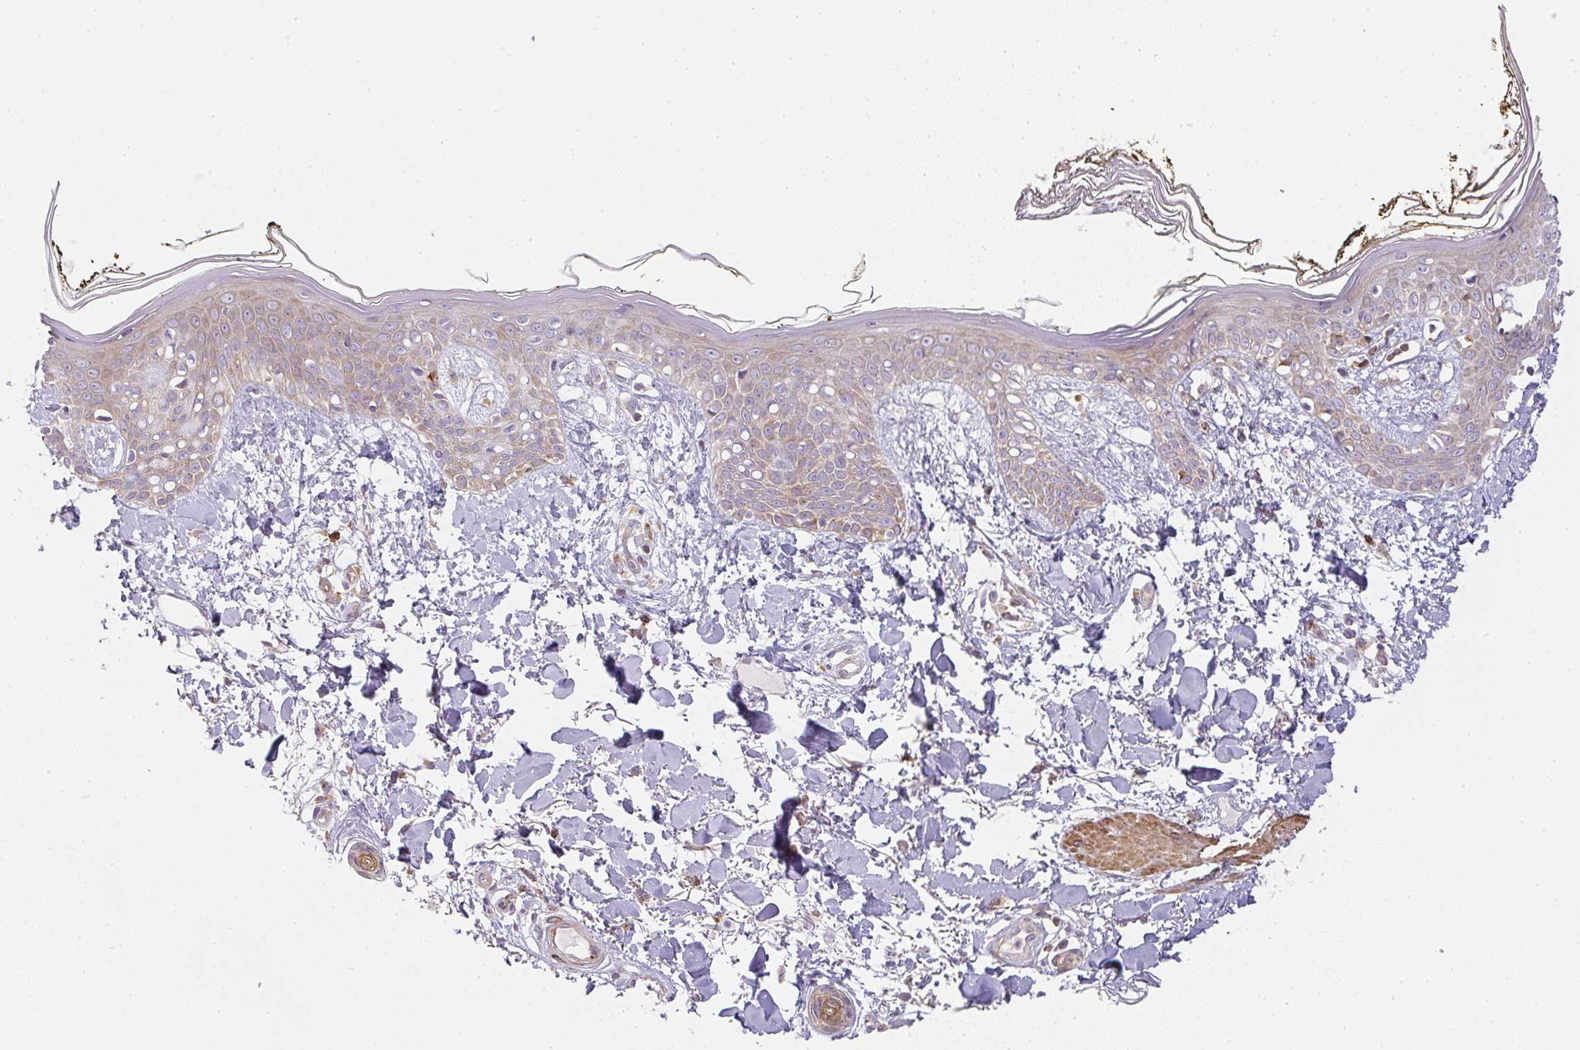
{"staining": {"intensity": "moderate", "quantity": "25%-75%", "location": "cytoplasmic/membranous"}, "tissue": "skin", "cell_type": "Fibroblasts", "image_type": "normal", "snomed": [{"axis": "morphology", "description": "Normal tissue, NOS"}, {"axis": "topography", "description": "Skin"}], "caption": "Unremarkable skin was stained to show a protein in brown. There is medium levels of moderate cytoplasmic/membranous expression in approximately 25%-75% of fibroblasts. (Stains: DAB in brown, nuclei in blue, Microscopy: brightfield microscopy at high magnification).", "gene": "SULF1", "patient": {"sex": "female", "age": 34}}